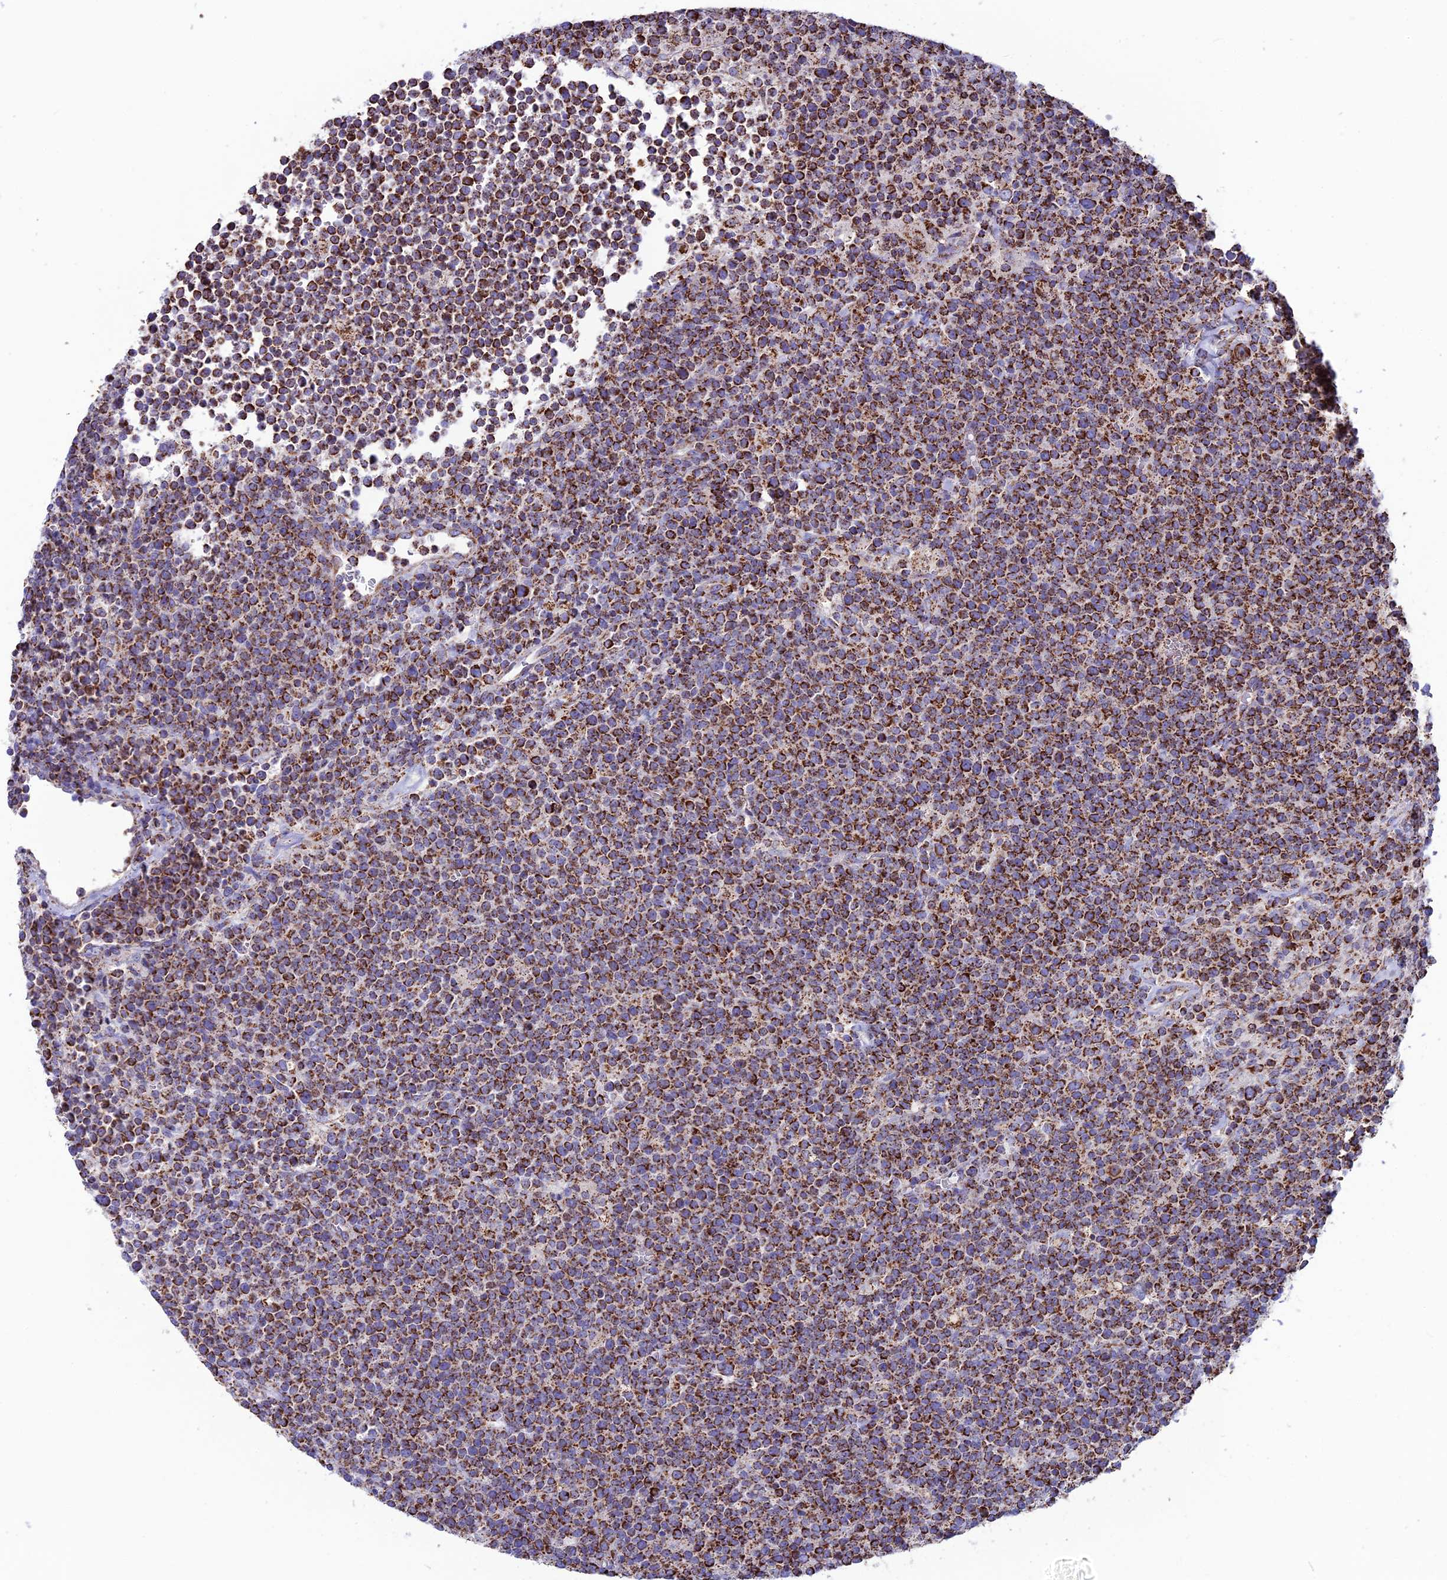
{"staining": {"intensity": "strong", "quantity": ">75%", "location": "cytoplasmic/membranous"}, "tissue": "lymphoma", "cell_type": "Tumor cells", "image_type": "cancer", "snomed": [{"axis": "morphology", "description": "Malignant lymphoma, non-Hodgkin's type, High grade"}, {"axis": "topography", "description": "Lymph node"}], "caption": "Lymphoma stained with a brown dye shows strong cytoplasmic/membranous positive expression in about >75% of tumor cells.", "gene": "CS", "patient": {"sex": "male", "age": 61}}